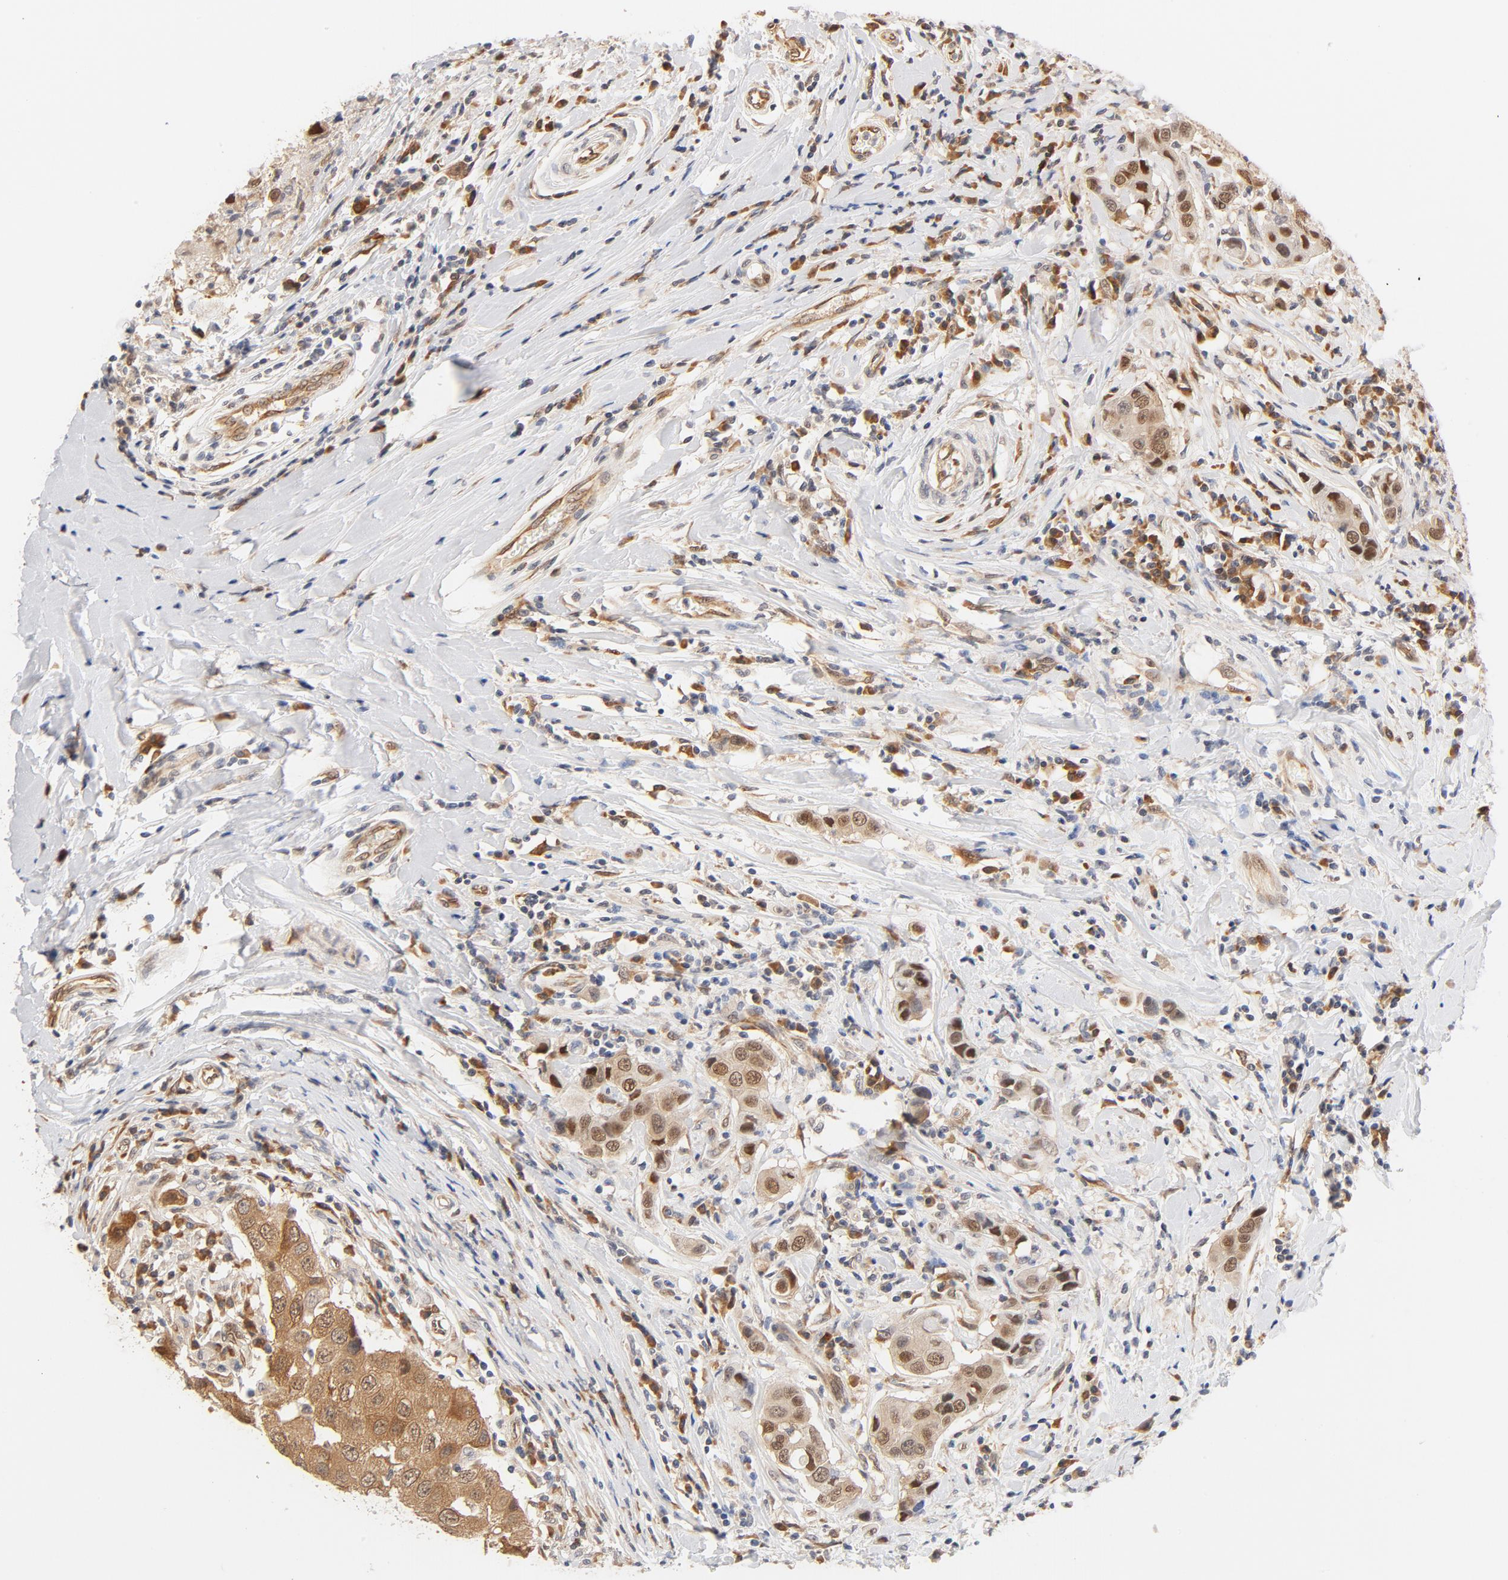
{"staining": {"intensity": "moderate", "quantity": ">75%", "location": "cytoplasmic/membranous,nuclear"}, "tissue": "breast cancer", "cell_type": "Tumor cells", "image_type": "cancer", "snomed": [{"axis": "morphology", "description": "Duct carcinoma"}, {"axis": "topography", "description": "Breast"}], "caption": "This is an image of IHC staining of breast infiltrating ductal carcinoma, which shows moderate expression in the cytoplasmic/membranous and nuclear of tumor cells.", "gene": "EIF4E", "patient": {"sex": "female", "age": 27}}